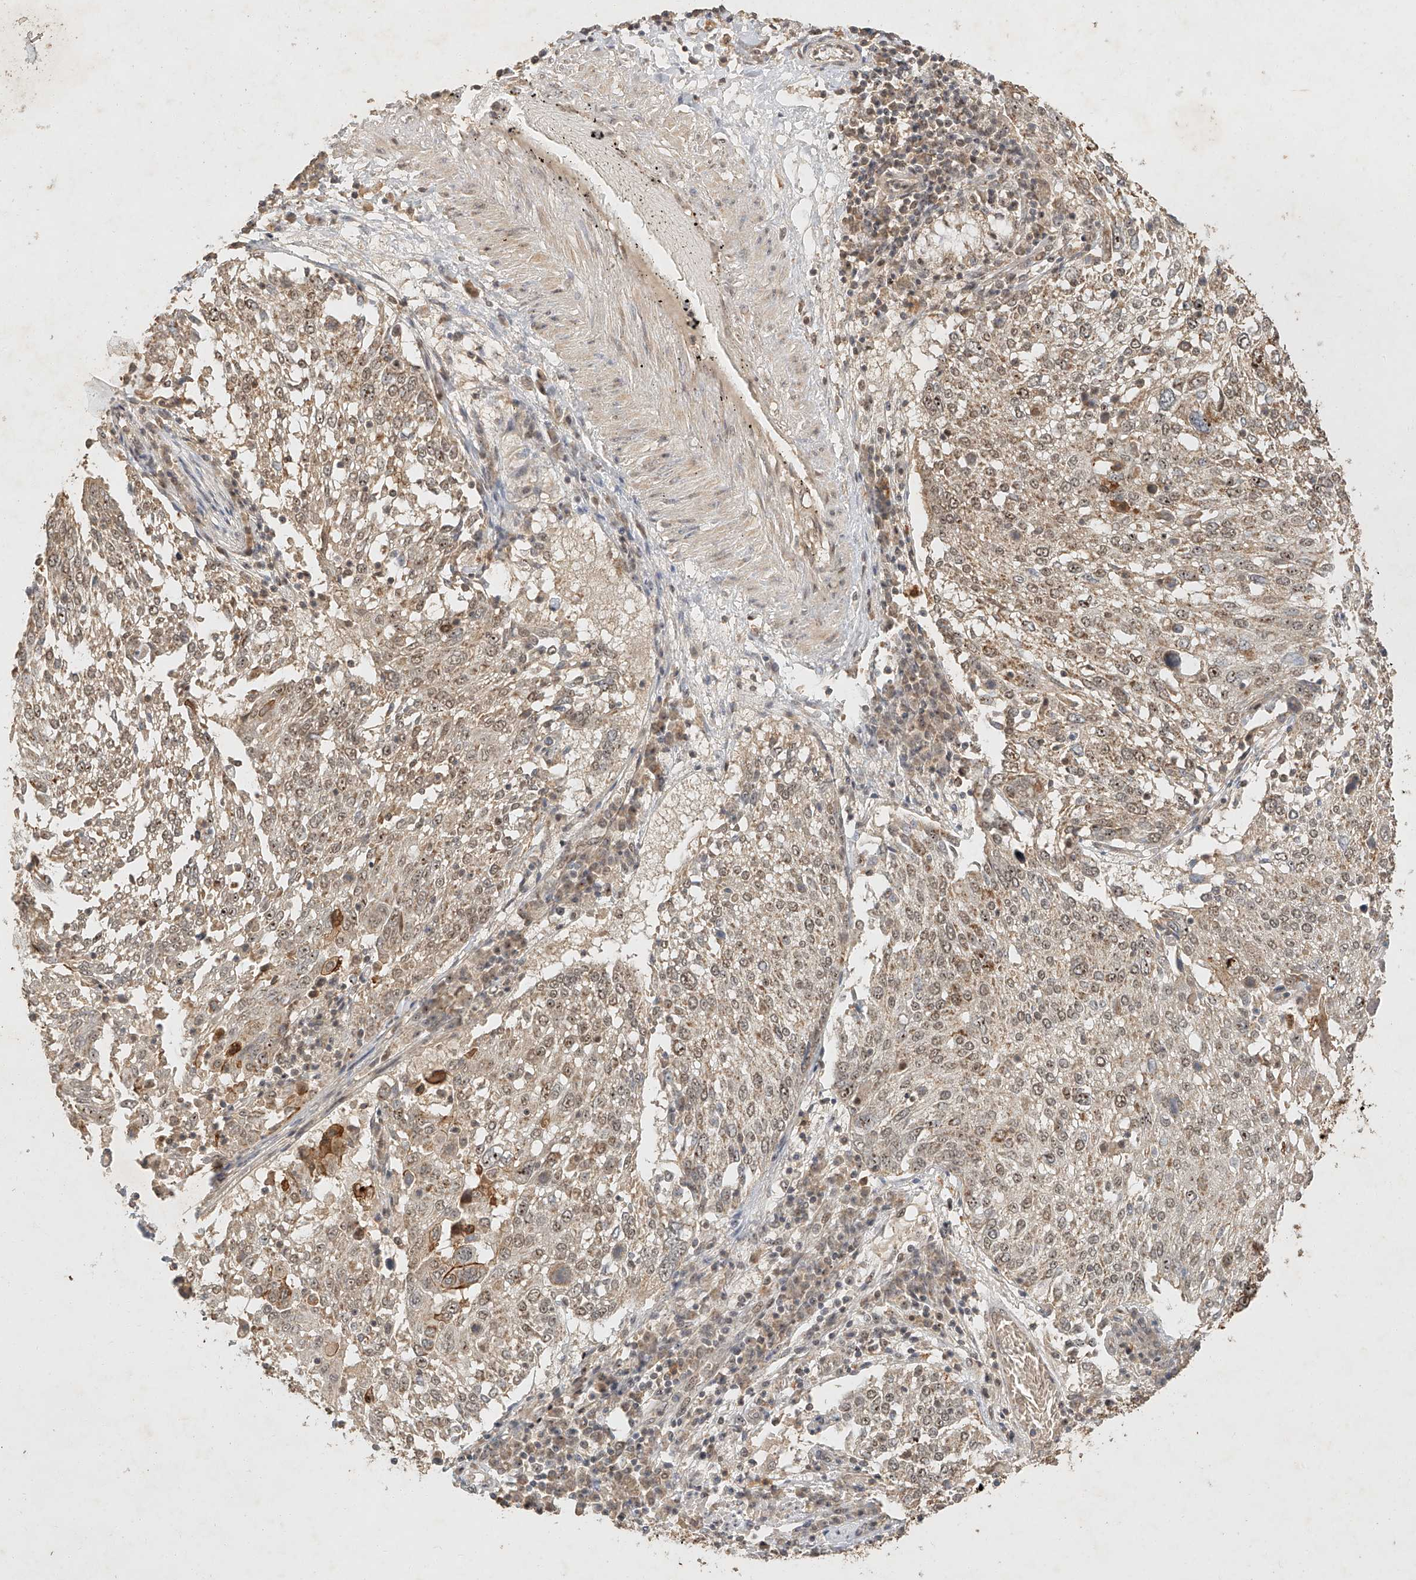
{"staining": {"intensity": "weak", "quantity": ">75%", "location": "cytoplasmic/membranous,nuclear"}, "tissue": "lung cancer", "cell_type": "Tumor cells", "image_type": "cancer", "snomed": [{"axis": "morphology", "description": "Squamous cell carcinoma, NOS"}, {"axis": "topography", "description": "Lung"}], "caption": "The photomicrograph demonstrates a brown stain indicating the presence of a protein in the cytoplasmic/membranous and nuclear of tumor cells in squamous cell carcinoma (lung).", "gene": "CXorf58", "patient": {"sex": "male", "age": 65}}